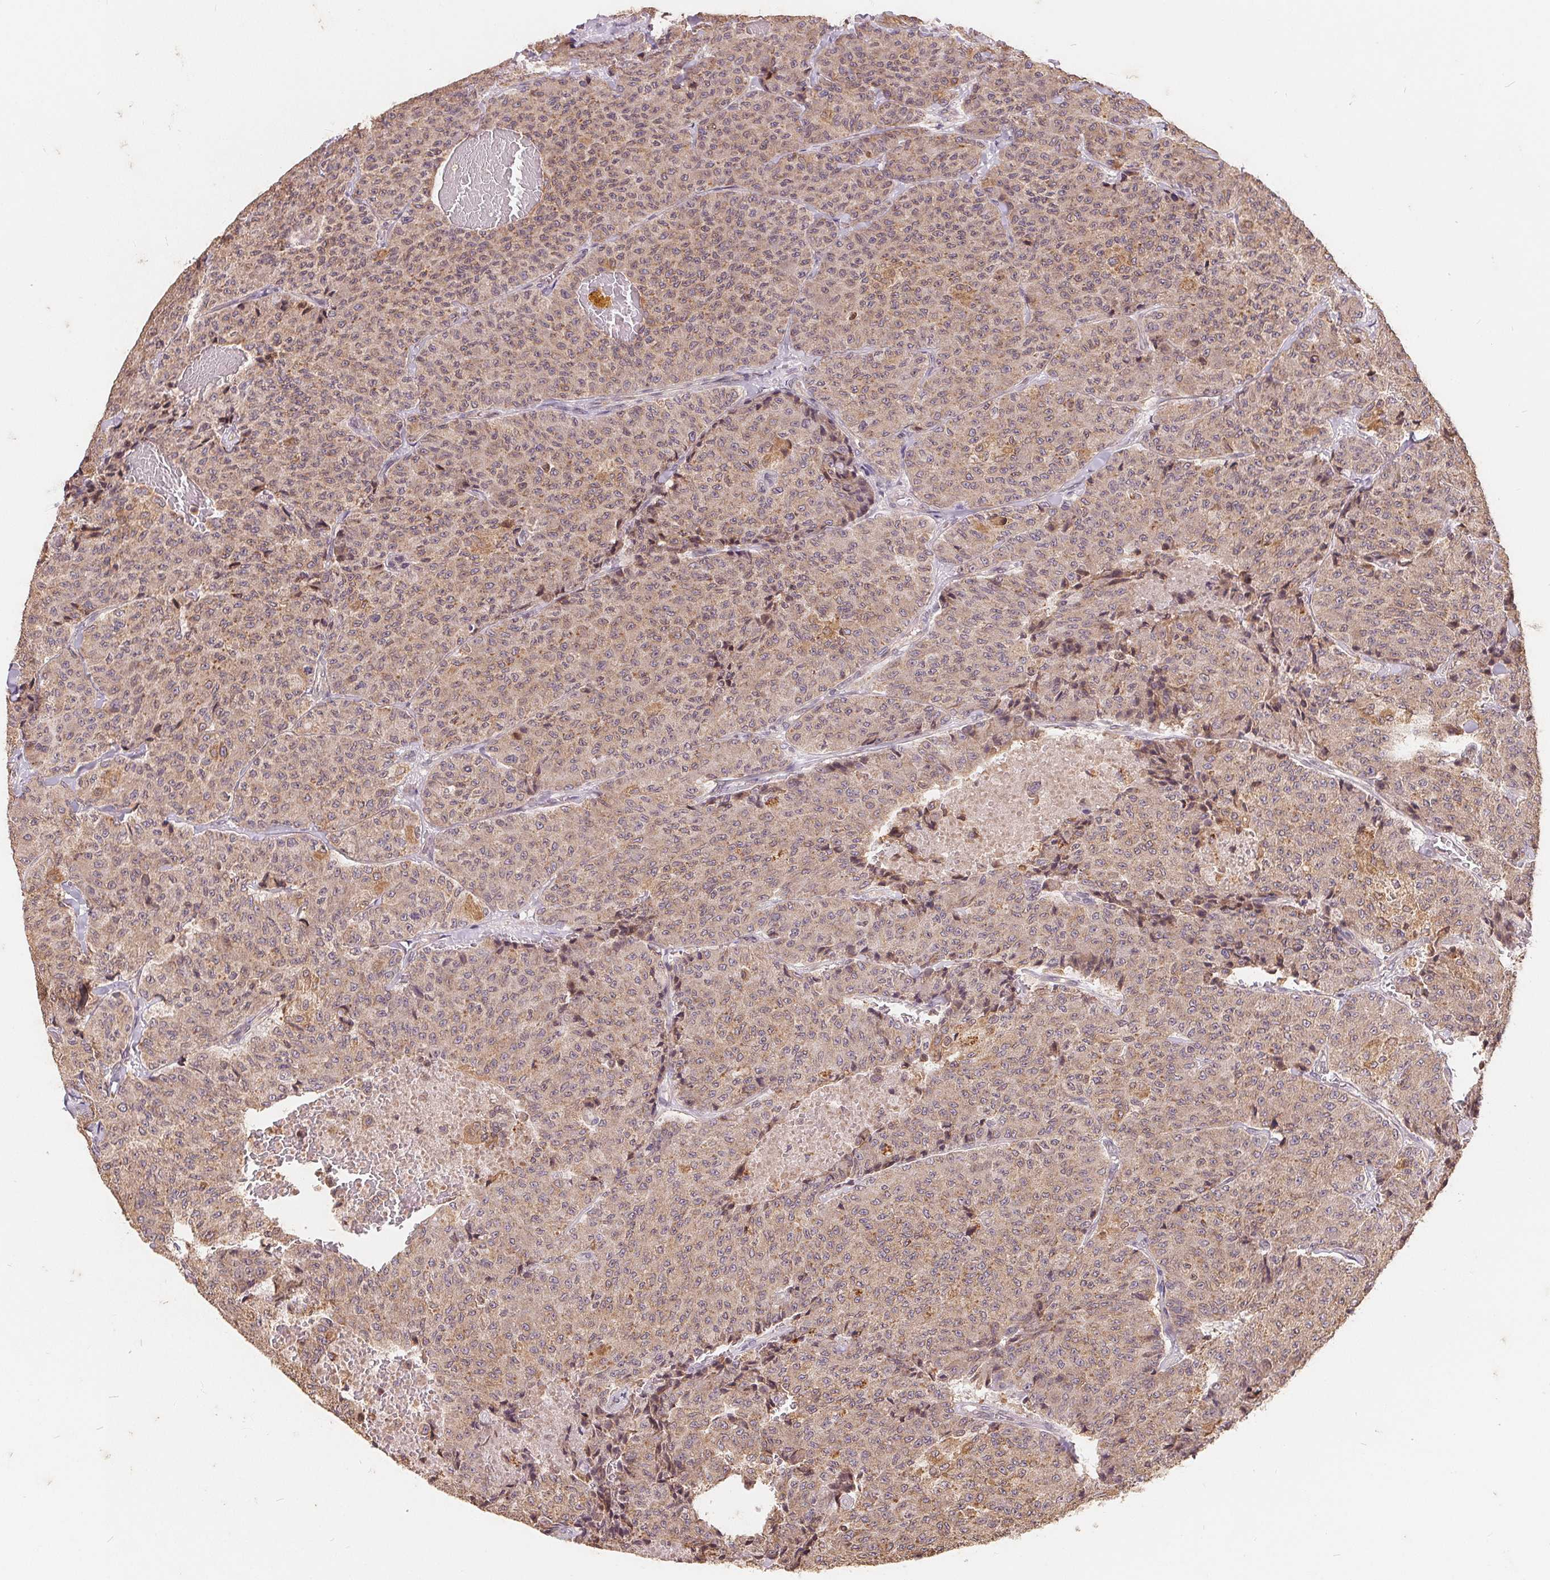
{"staining": {"intensity": "moderate", "quantity": "25%-75%", "location": "cytoplasmic/membranous"}, "tissue": "carcinoid", "cell_type": "Tumor cells", "image_type": "cancer", "snomed": [{"axis": "morphology", "description": "Carcinoid, malignant, NOS"}, {"axis": "topography", "description": "Lung"}], "caption": "Immunohistochemical staining of carcinoid (malignant) demonstrates medium levels of moderate cytoplasmic/membranous protein expression in approximately 25%-75% of tumor cells.", "gene": "CDIPT", "patient": {"sex": "male", "age": 71}}